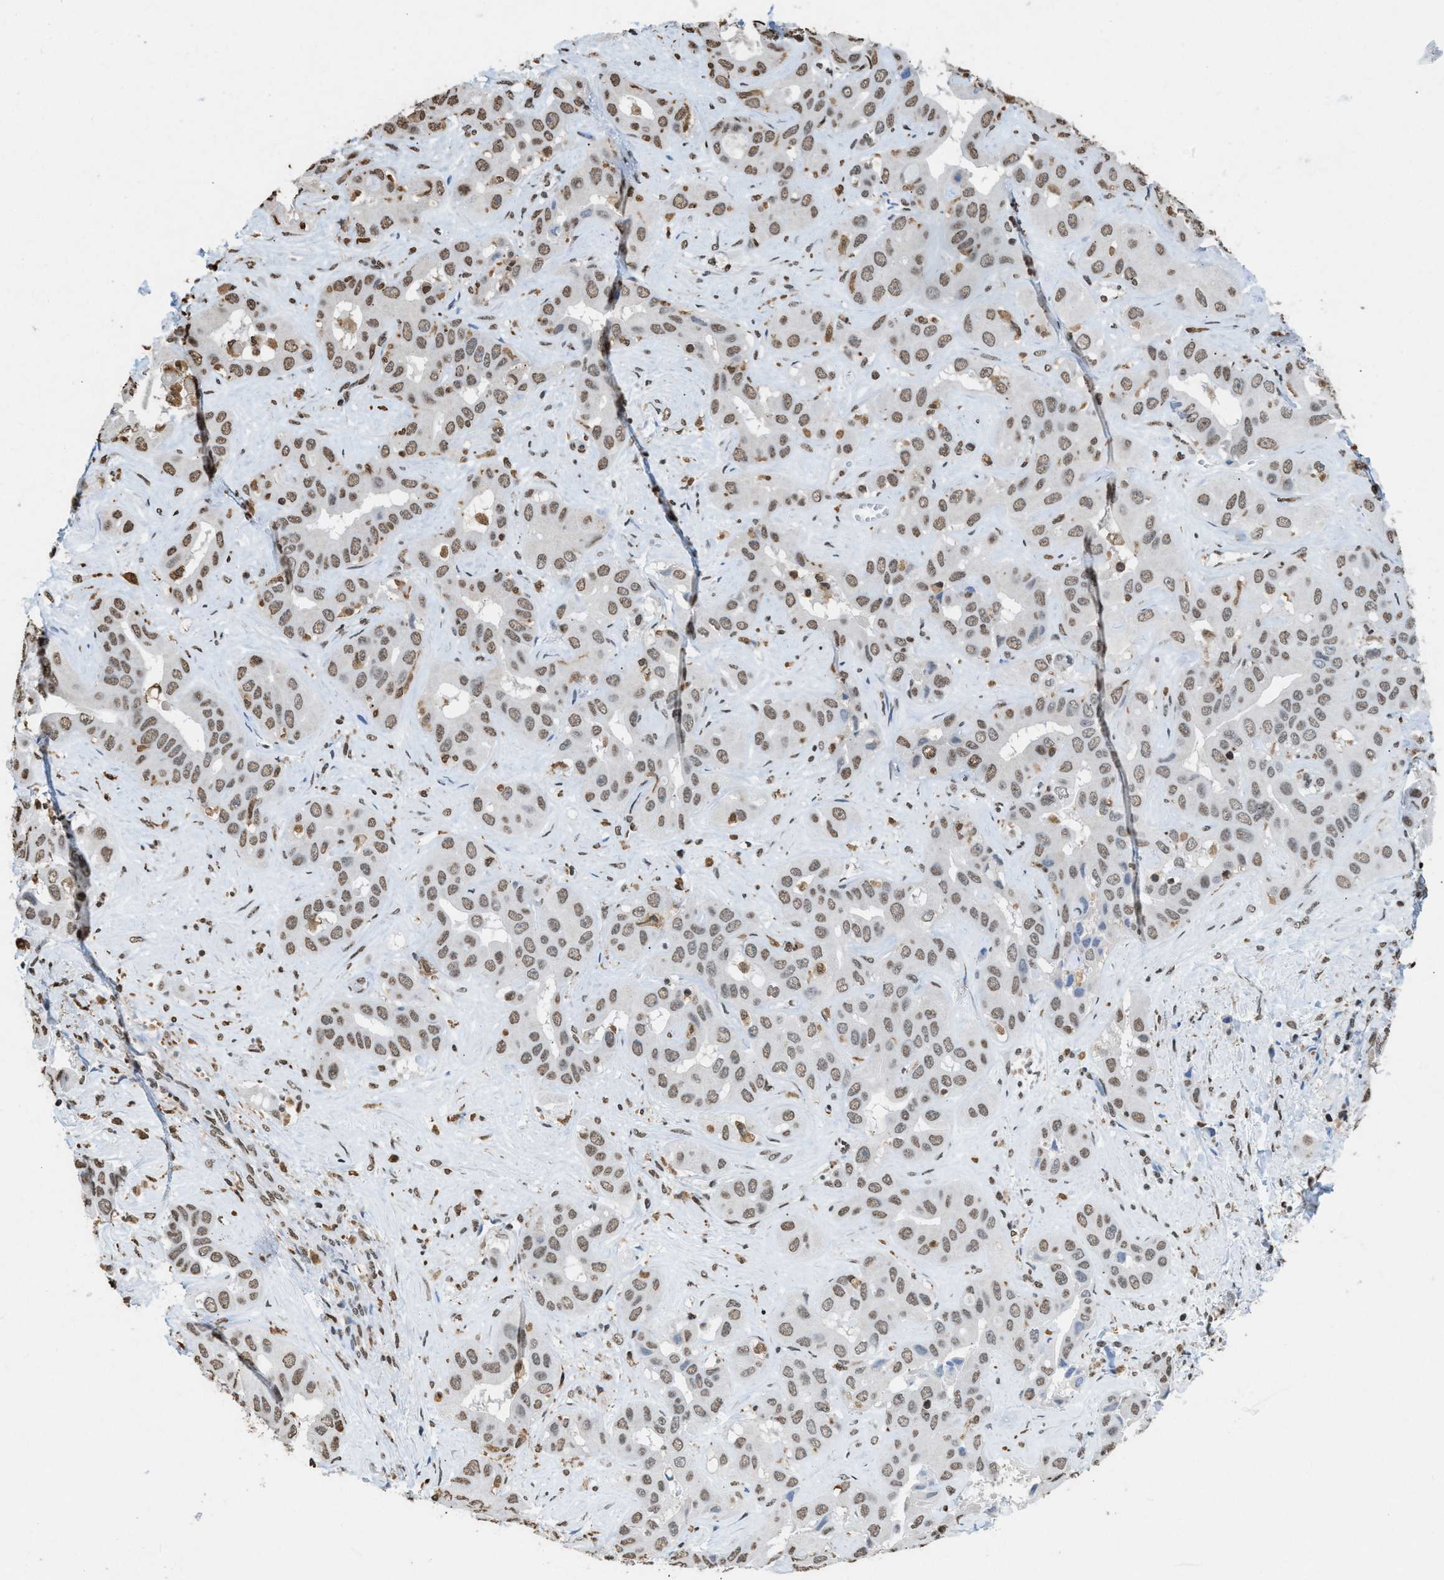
{"staining": {"intensity": "moderate", "quantity": "25%-75%", "location": "nuclear"}, "tissue": "liver cancer", "cell_type": "Tumor cells", "image_type": "cancer", "snomed": [{"axis": "morphology", "description": "Cholangiocarcinoma"}, {"axis": "topography", "description": "Liver"}], "caption": "Immunohistochemistry micrograph of human cholangiocarcinoma (liver) stained for a protein (brown), which demonstrates medium levels of moderate nuclear positivity in approximately 25%-75% of tumor cells.", "gene": "NUP88", "patient": {"sex": "female", "age": 52}}